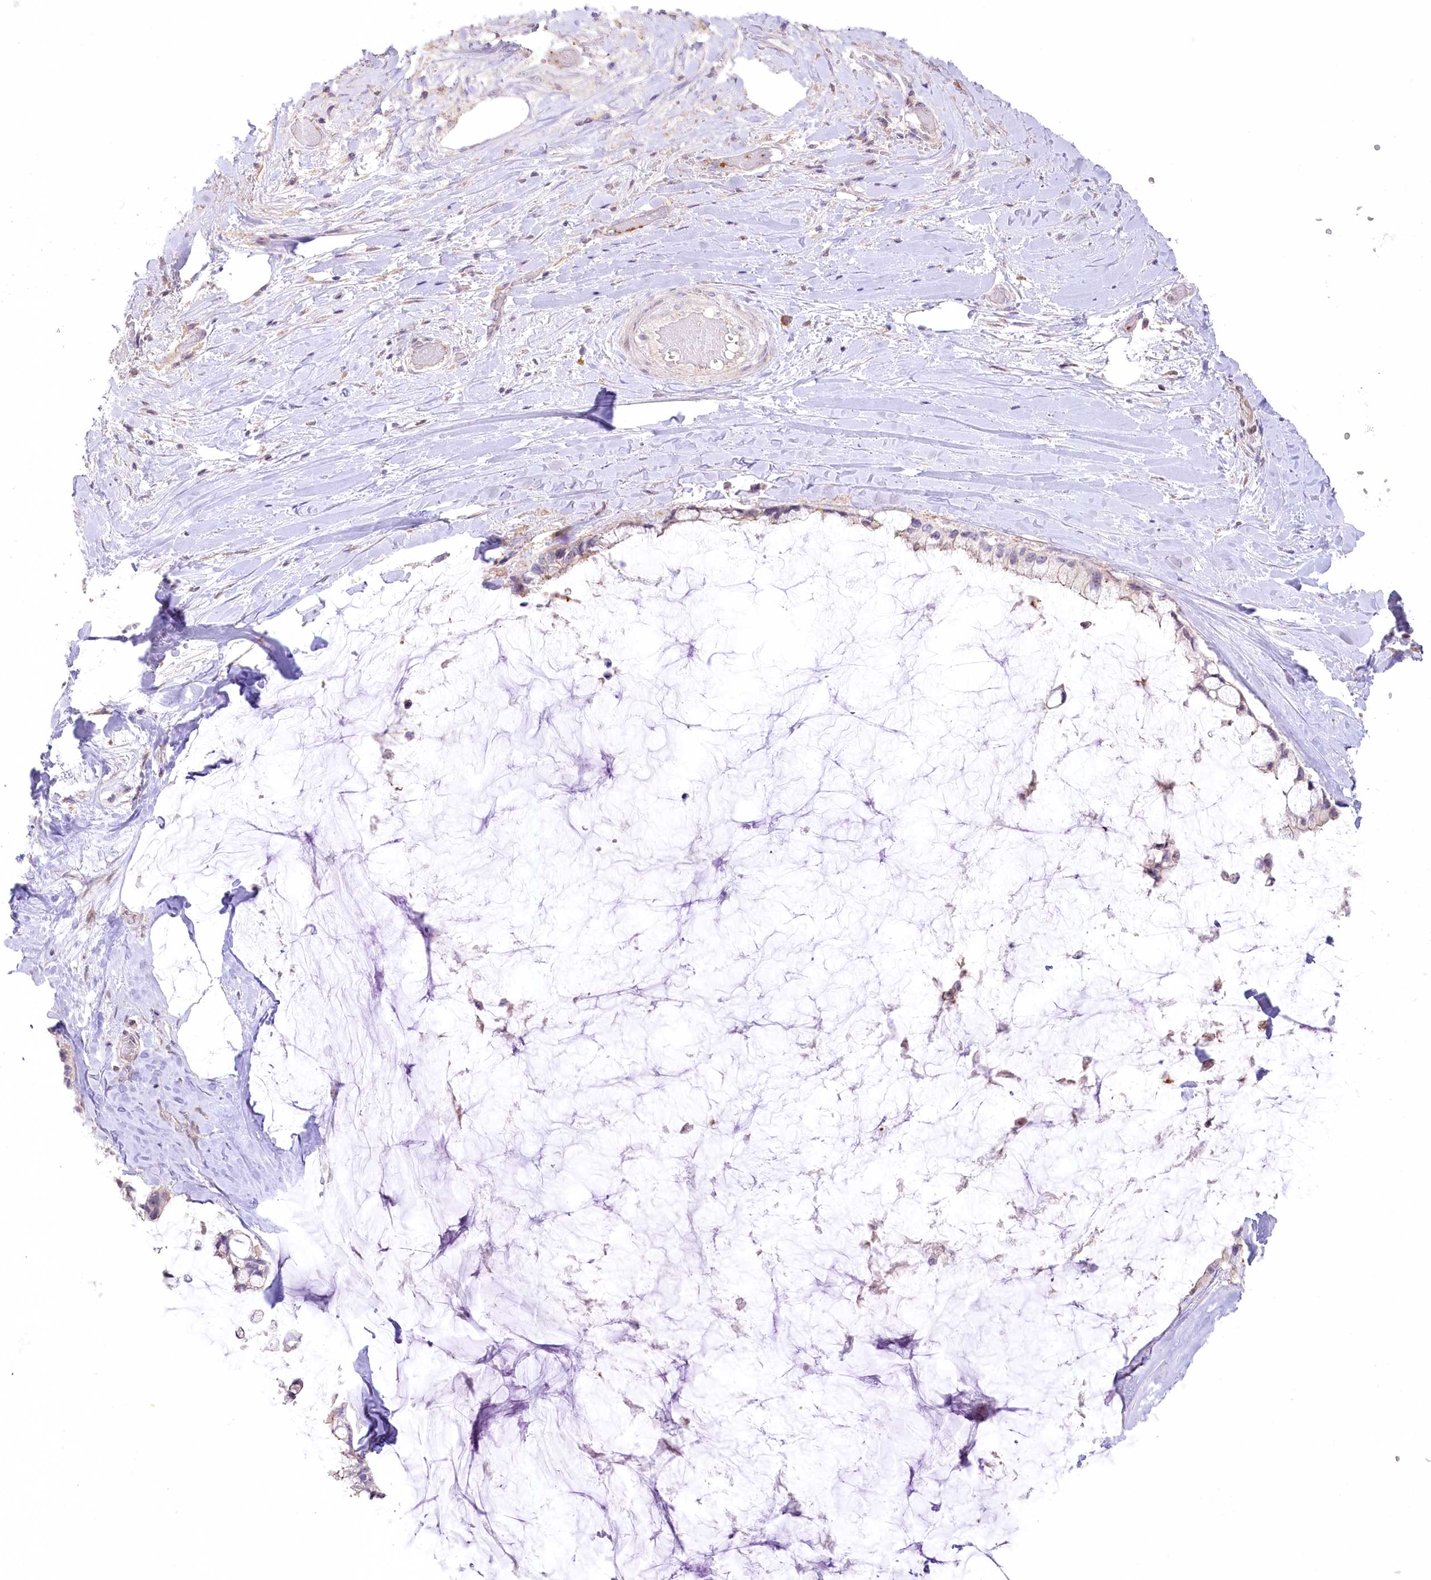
{"staining": {"intensity": "negative", "quantity": "none", "location": "none"}, "tissue": "ovarian cancer", "cell_type": "Tumor cells", "image_type": "cancer", "snomed": [{"axis": "morphology", "description": "Cystadenocarcinoma, mucinous, NOS"}, {"axis": "topography", "description": "Ovary"}], "caption": "Image shows no significant protein positivity in tumor cells of ovarian mucinous cystadenocarcinoma.", "gene": "SLC6A11", "patient": {"sex": "female", "age": 39}}